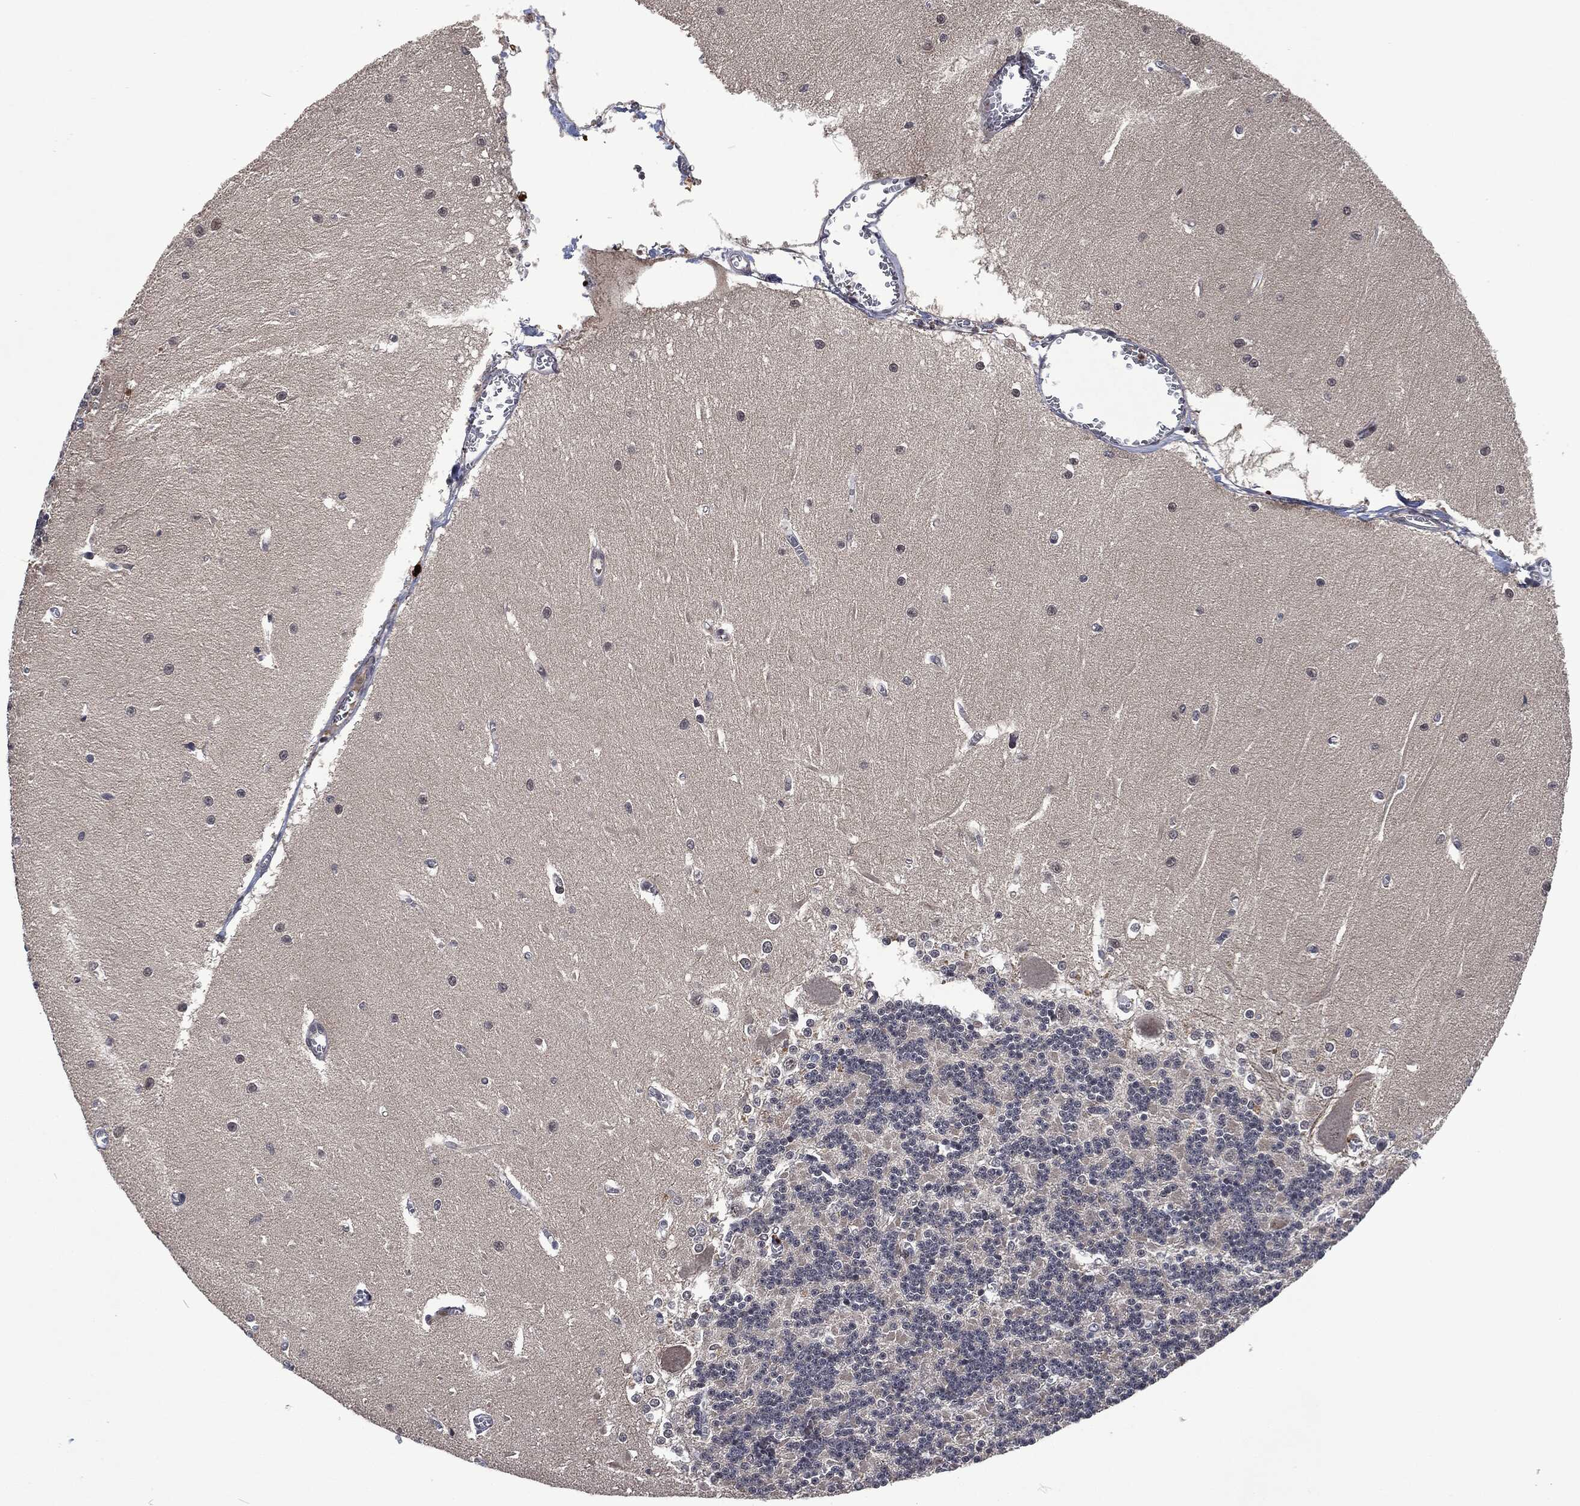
{"staining": {"intensity": "negative", "quantity": "none", "location": "none"}, "tissue": "cerebellum", "cell_type": "Cells in granular layer", "image_type": "normal", "snomed": [{"axis": "morphology", "description": "Normal tissue, NOS"}, {"axis": "topography", "description": "Cerebellum"}], "caption": "Immunohistochemistry (IHC) micrograph of unremarkable cerebellum: cerebellum stained with DAB (3,3'-diaminobenzidine) shows no significant protein expression in cells in granular layer. The staining is performed using DAB brown chromogen with nuclei counter-stained in using hematoxylin.", "gene": "EGFR", "patient": {"sex": "male", "age": 37}}